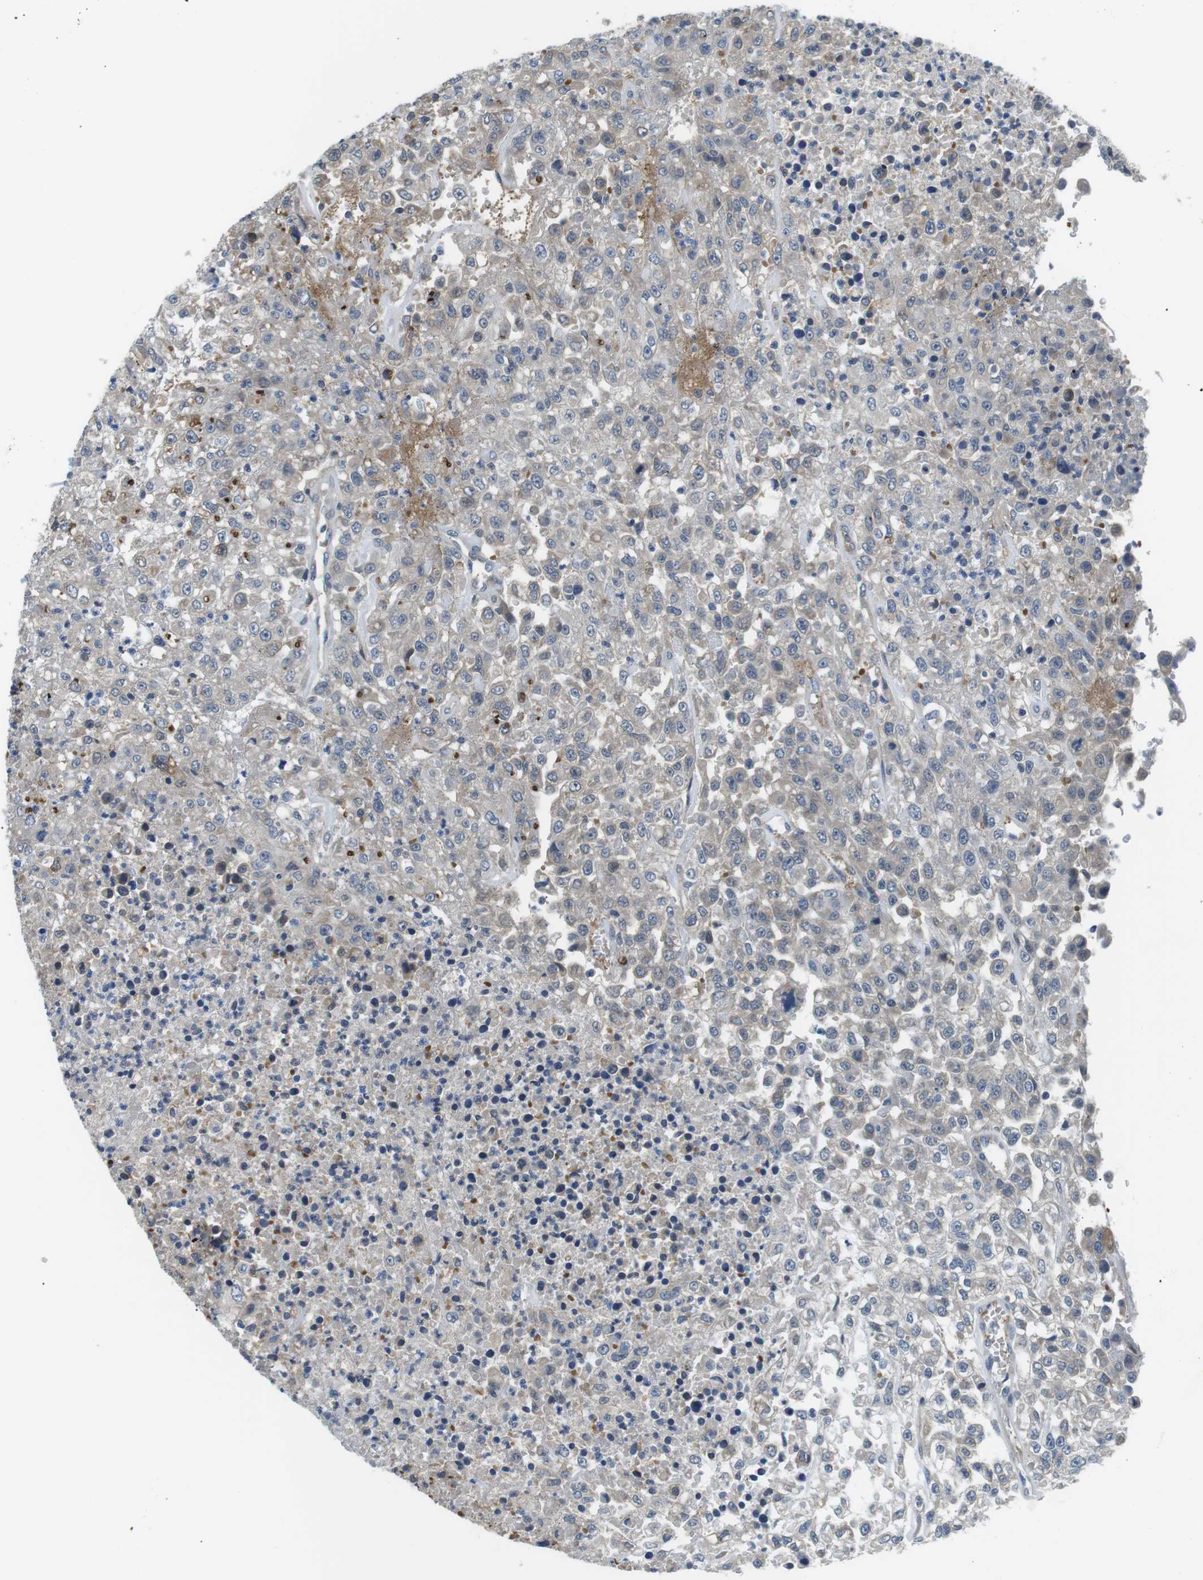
{"staining": {"intensity": "negative", "quantity": "none", "location": "none"}, "tissue": "urothelial cancer", "cell_type": "Tumor cells", "image_type": "cancer", "snomed": [{"axis": "morphology", "description": "Urothelial carcinoma, High grade"}, {"axis": "topography", "description": "Urinary bladder"}], "caption": "Immunohistochemical staining of human urothelial cancer reveals no significant staining in tumor cells.", "gene": "WSCD1", "patient": {"sex": "male", "age": 46}}